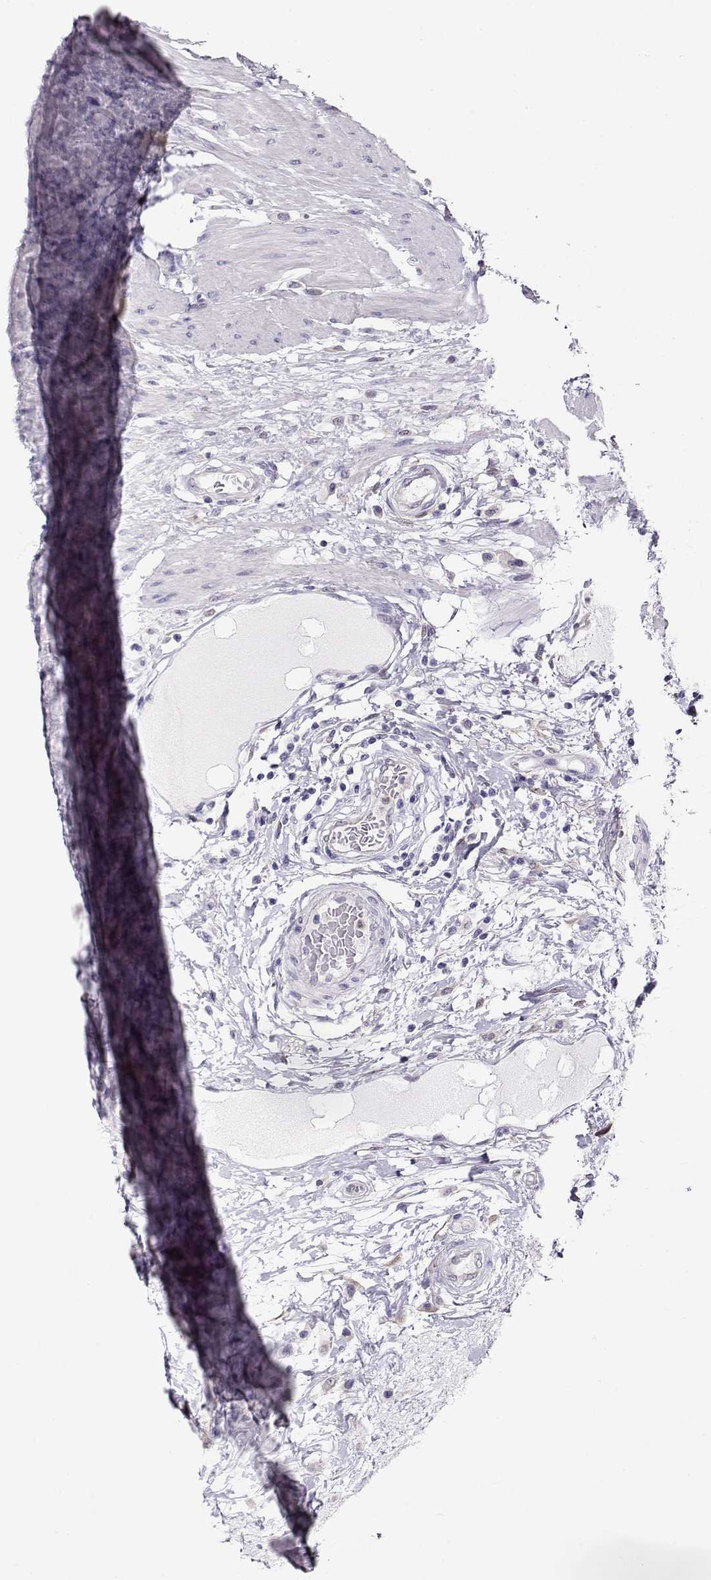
{"staining": {"intensity": "negative", "quantity": "none", "location": "none"}, "tissue": "colon", "cell_type": "Endothelial cells", "image_type": "normal", "snomed": [{"axis": "morphology", "description": "Normal tissue, NOS"}, {"axis": "topography", "description": "Colon"}], "caption": "High magnification brightfield microscopy of unremarkable colon stained with DAB (brown) and counterstained with hematoxylin (blue): endothelial cells show no significant expression. The staining is performed using DAB brown chromogen with nuclei counter-stained in using hematoxylin.", "gene": "CCR8", "patient": {"sex": "female", "age": 65}}